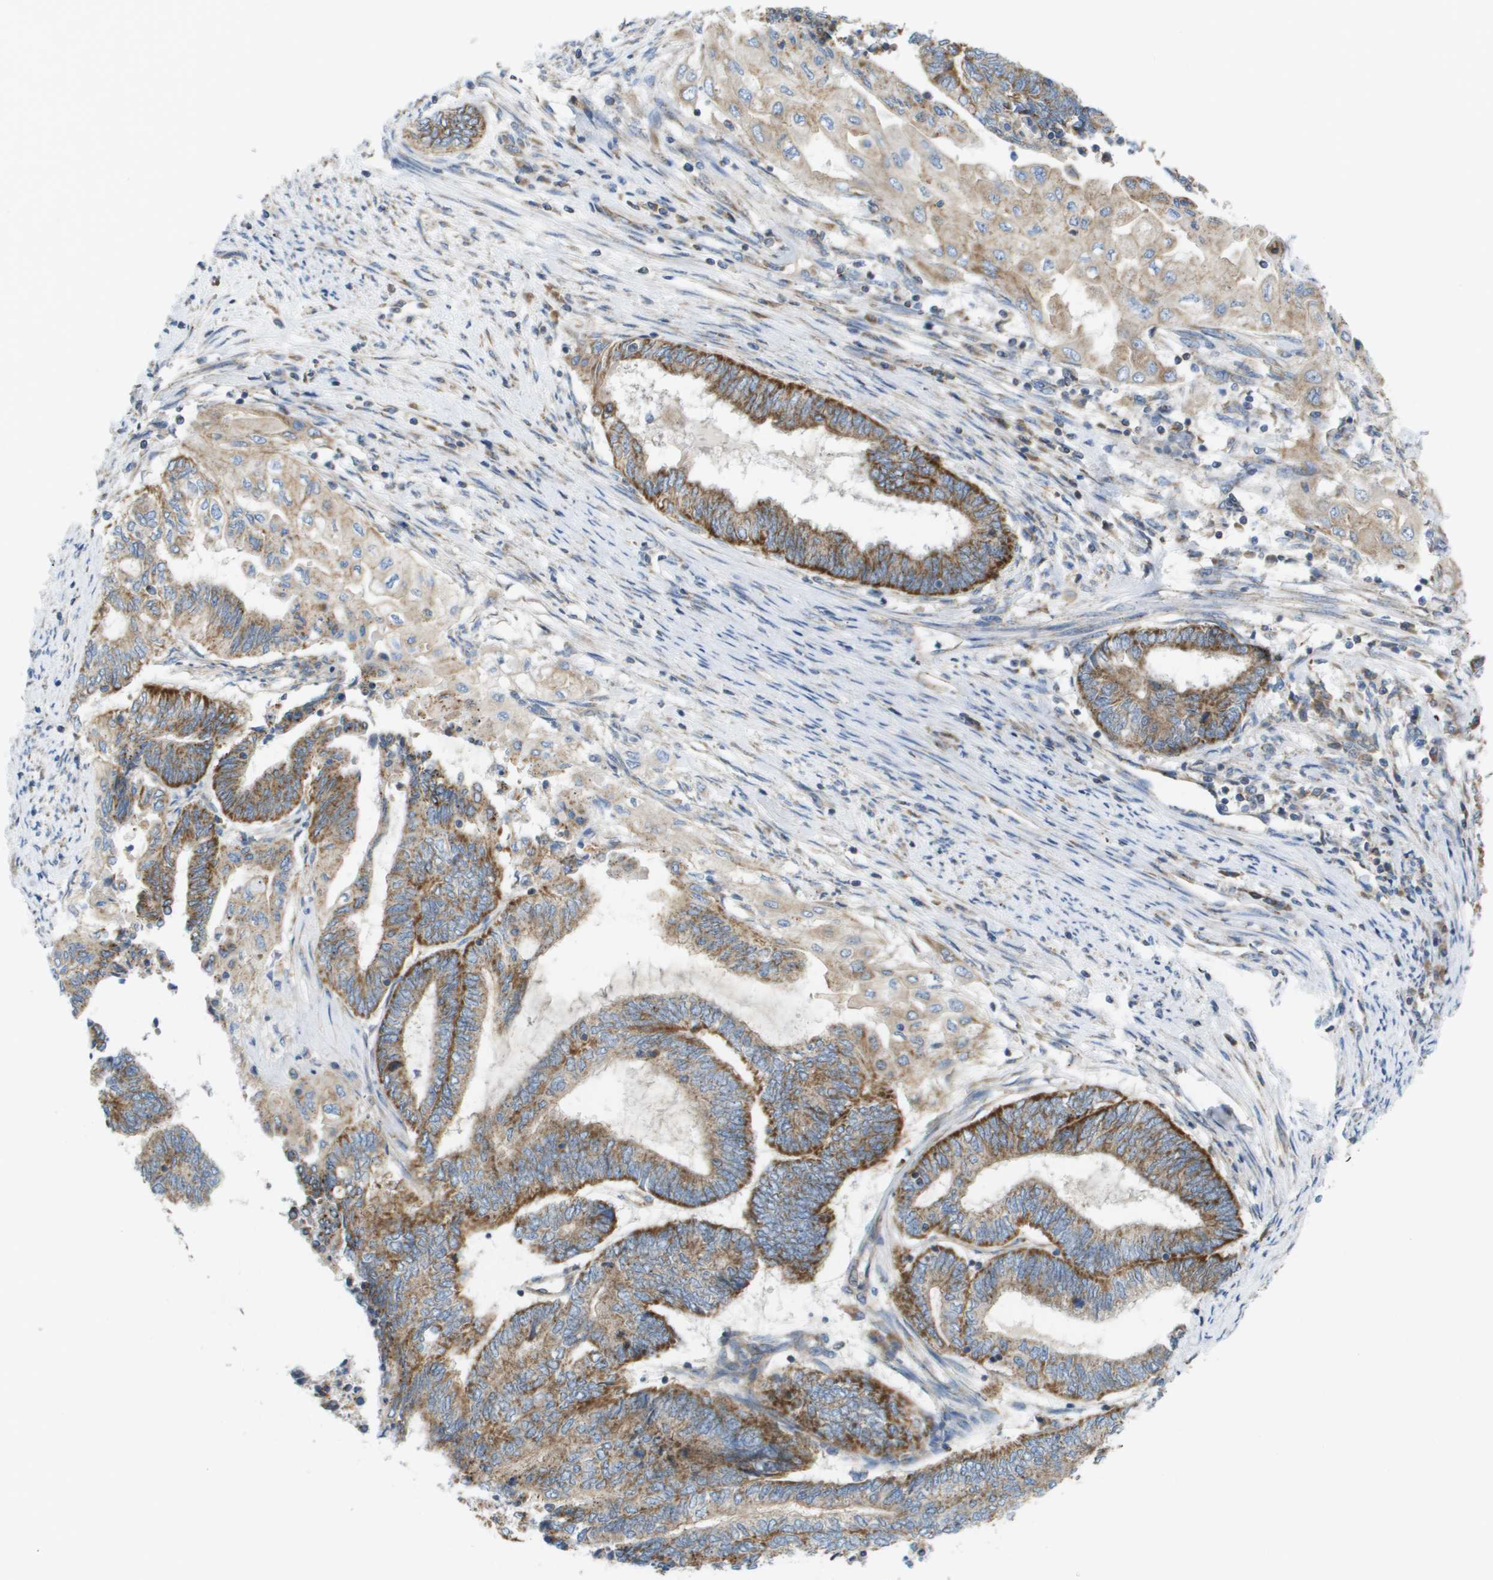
{"staining": {"intensity": "strong", "quantity": ">75%", "location": "cytoplasmic/membranous"}, "tissue": "endometrial cancer", "cell_type": "Tumor cells", "image_type": "cancer", "snomed": [{"axis": "morphology", "description": "Adenocarcinoma, NOS"}, {"axis": "topography", "description": "Uterus"}, {"axis": "topography", "description": "Endometrium"}], "caption": "Protein expression by IHC exhibits strong cytoplasmic/membranous positivity in approximately >75% of tumor cells in endometrial cancer. (Brightfield microscopy of DAB IHC at high magnification).", "gene": "FIS1", "patient": {"sex": "female", "age": 70}}